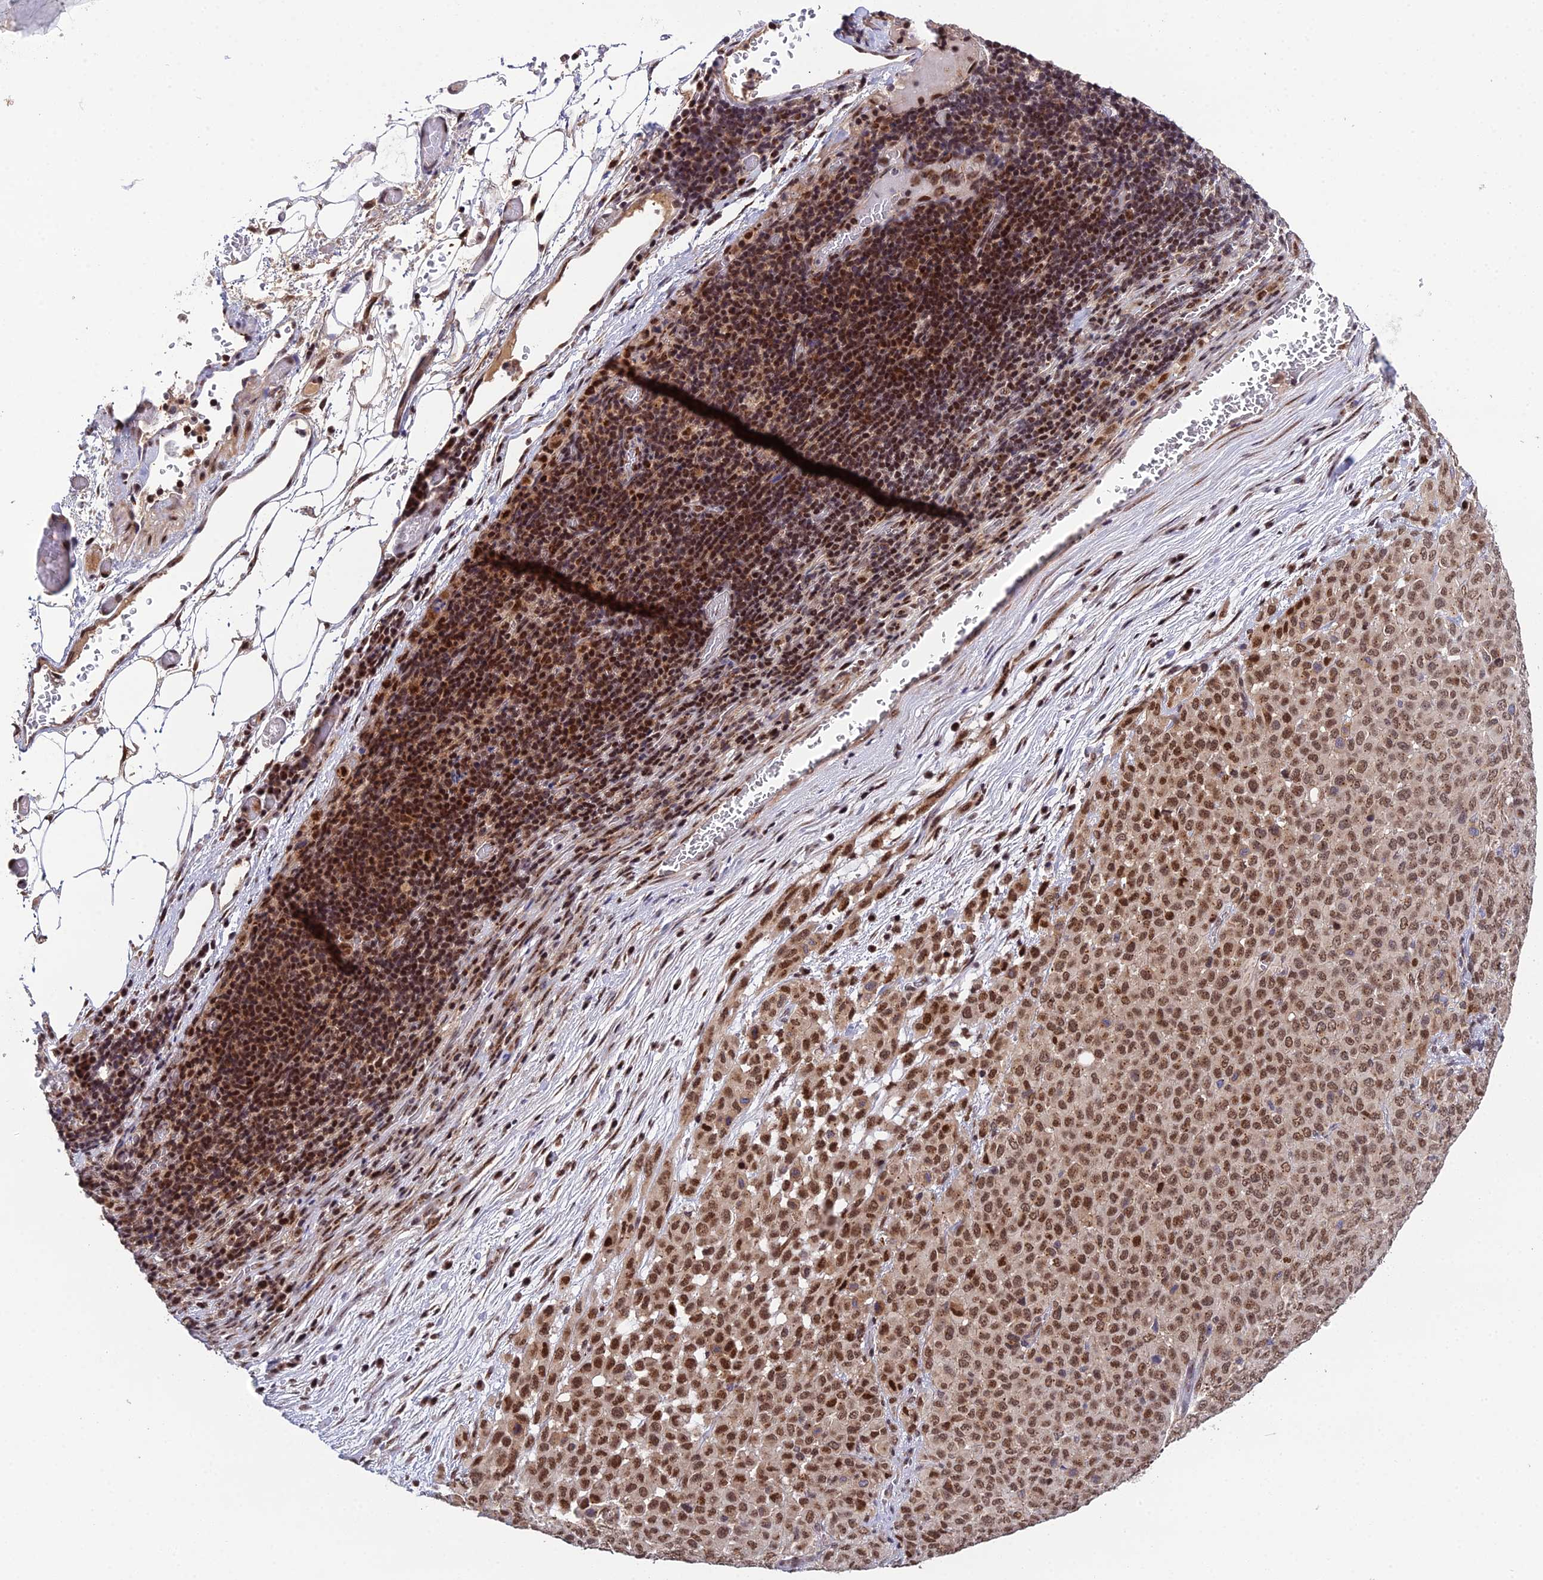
{"staining": {"intensity": "moderate", "quantity": ">75%", "location": "nuclear"}, "tissue": "melanoma", "cell_type": "Tumor cells", "image_type": "cancer", "snomed": [{"axis": "morphology", "description": "Malignant melanoma, Metastatic site"}, {"axis": "topography", "description": "Skin"}], "caption": "Human malignant melanoma (metastatic site) stained with a brown dye demonstrates moderate nuclear positive staining in approximately >75% of tumor cells.", "gene": "ARL2", "patient": {"sex": "female", "age": 81}}